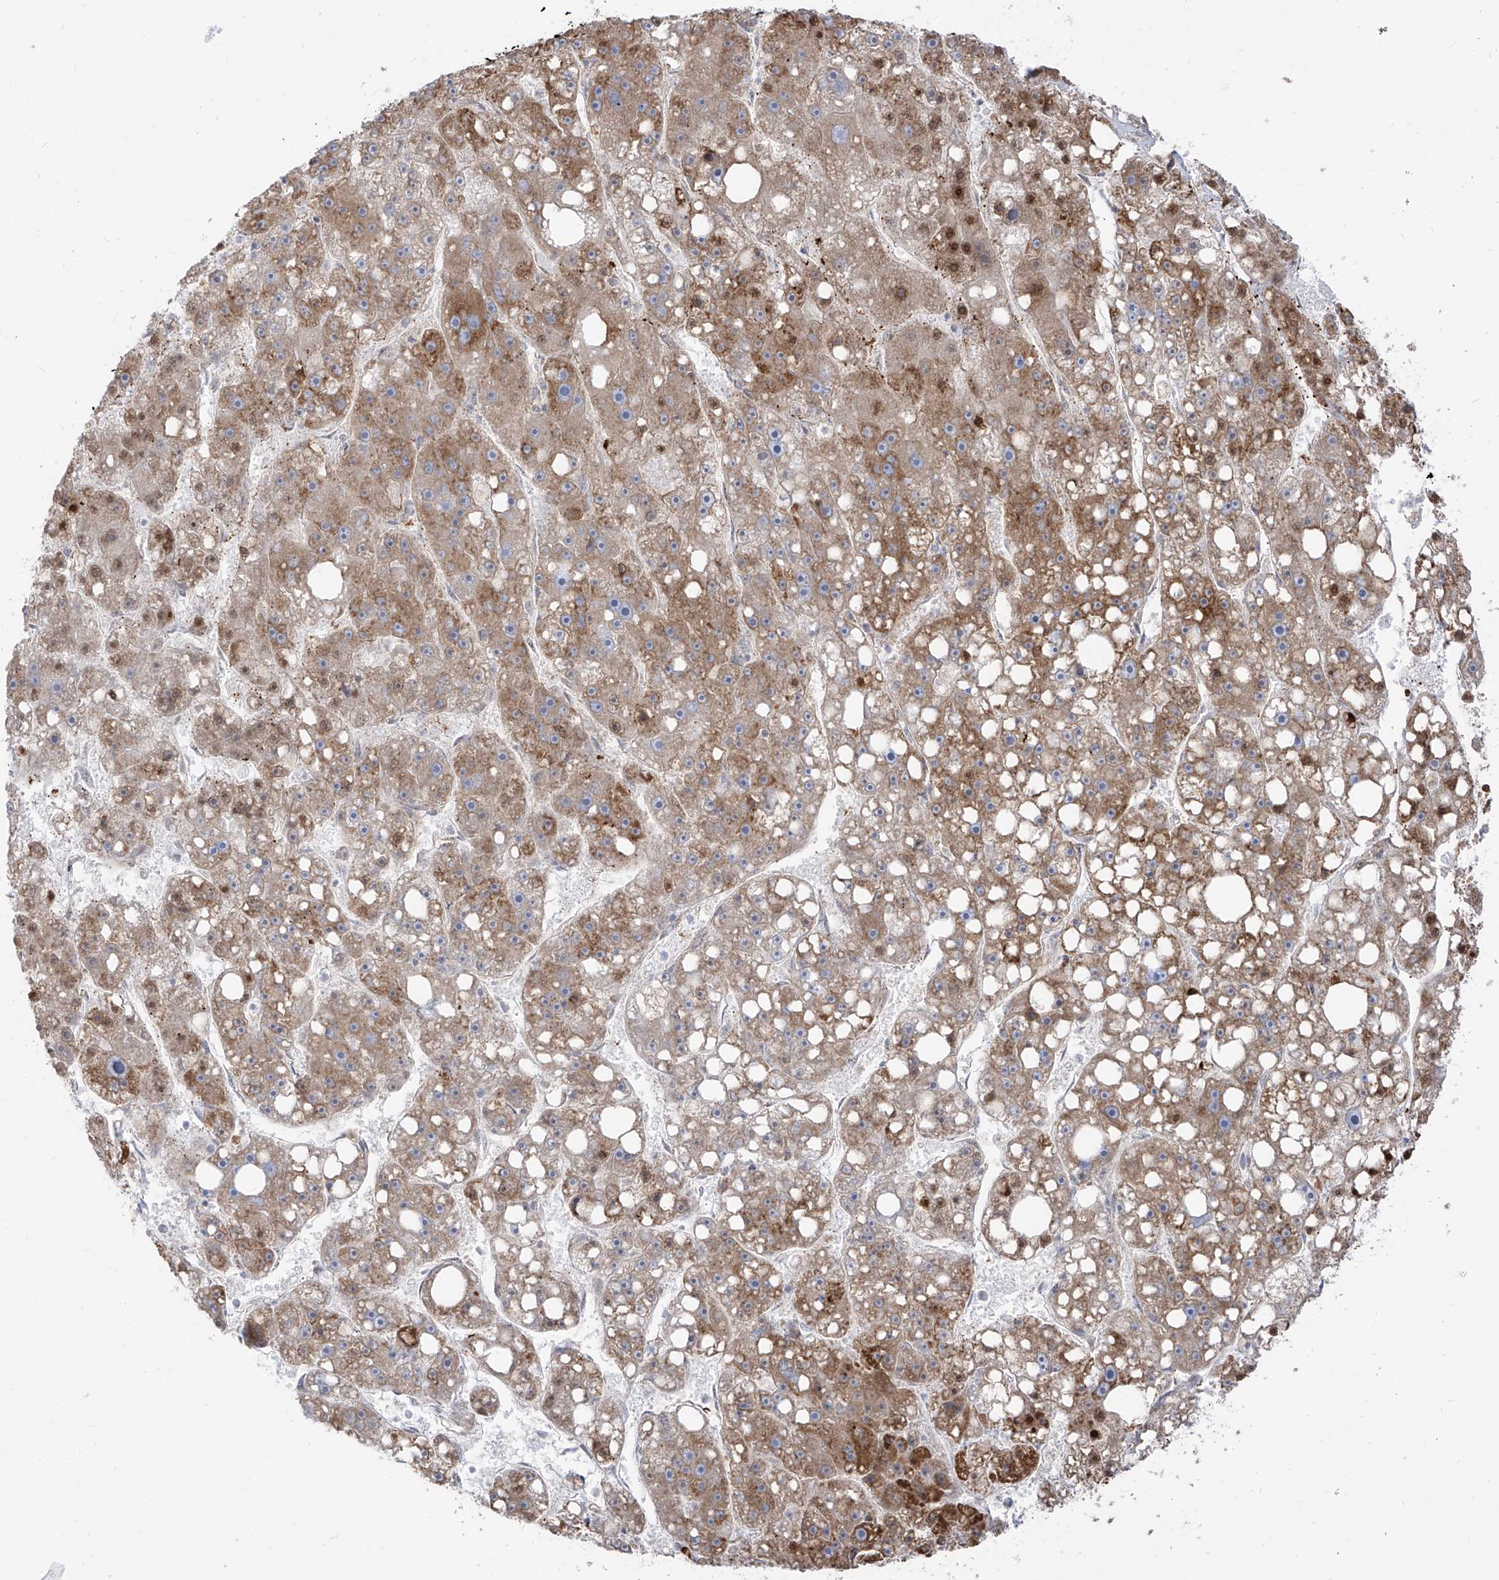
{"staining": {"intensity": "moderate", "quantity": ">75%", "location": "cytoplasmic/membranous"}, "tissue": "liver cancer", "cell_type": "Tumor cells", "image_type": "cancer", "snomed": [{"axis": "morphology", "description": "Carcinoma, Hepatocellular, NOS"}, {"axis": "topography", "description": "Liver"}], "caption": "Immunohistochemistry (IHC) image of neoplastic tissue: hepatocellular carcinoma (liver) stained using IHC exhibits medium levels of moderate protein expression localized specifically in the cytoplasmic/membranous of tumor cells, appearing as a cytoplasmic/membranous brown color.", "gene": "ARHGEF40", "patient": {"sex": "female", "age": 61}}